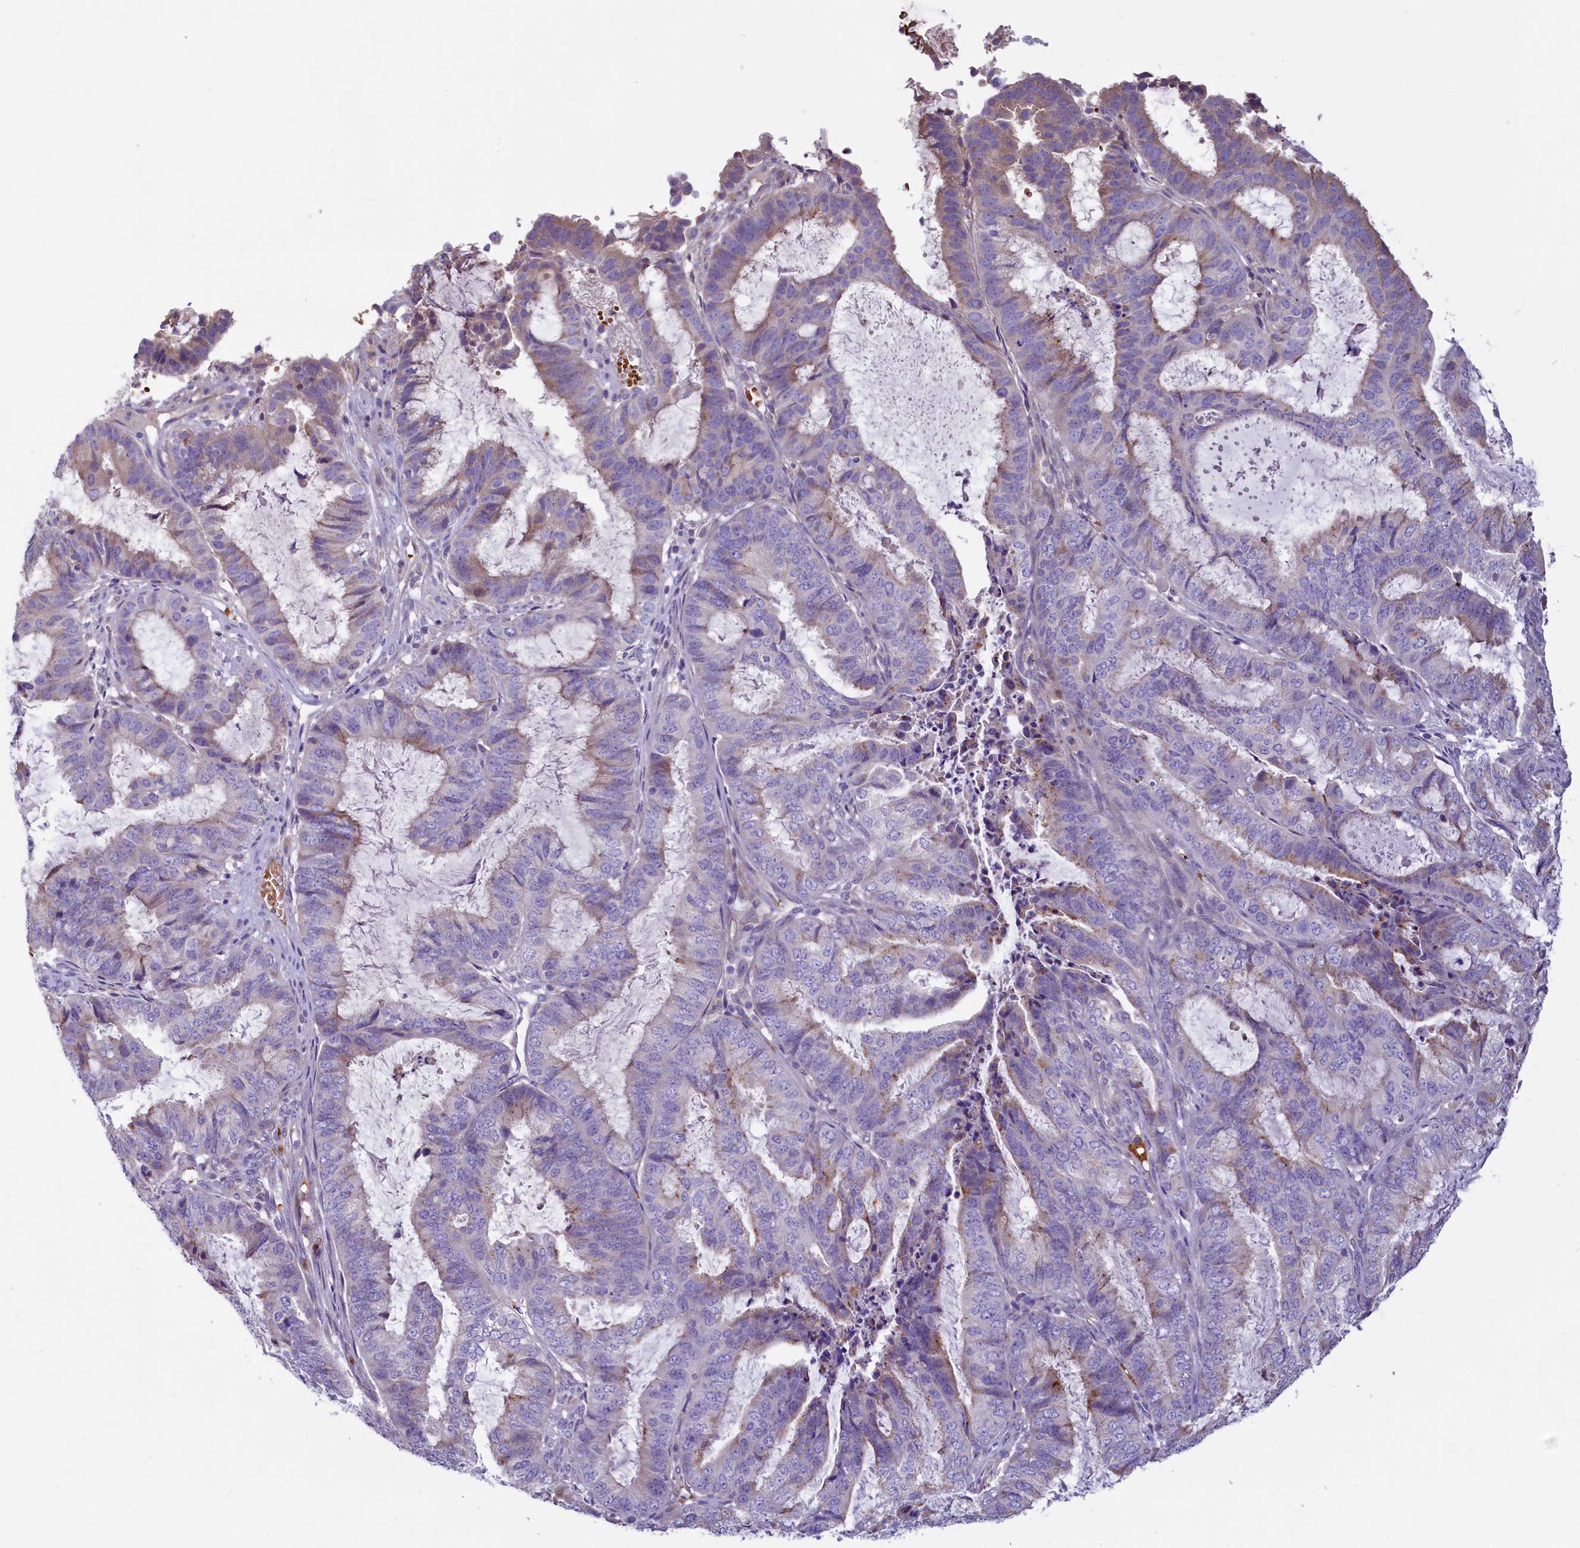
{"staining": {"intensity": "negative", "quantity": "none", "location": "none"}, "tissue": "endometrial cancer", "cell_type": "Tumor cells", "image_type": "cancer", "snomed": [{"axis": "morphology", "description": "Adenocarcinoma, NOS"}, {"axis": "topography", "description": "Endometrium"}], "caption": "An image of human endometrial cancer (adenocarcinoma) is negative for staining in tumor cells. (DAB IHC visualized using brightfield microscopy, high magnification).", "gene": "HPS6", "patient": {"sex": "female", "age": 51}}